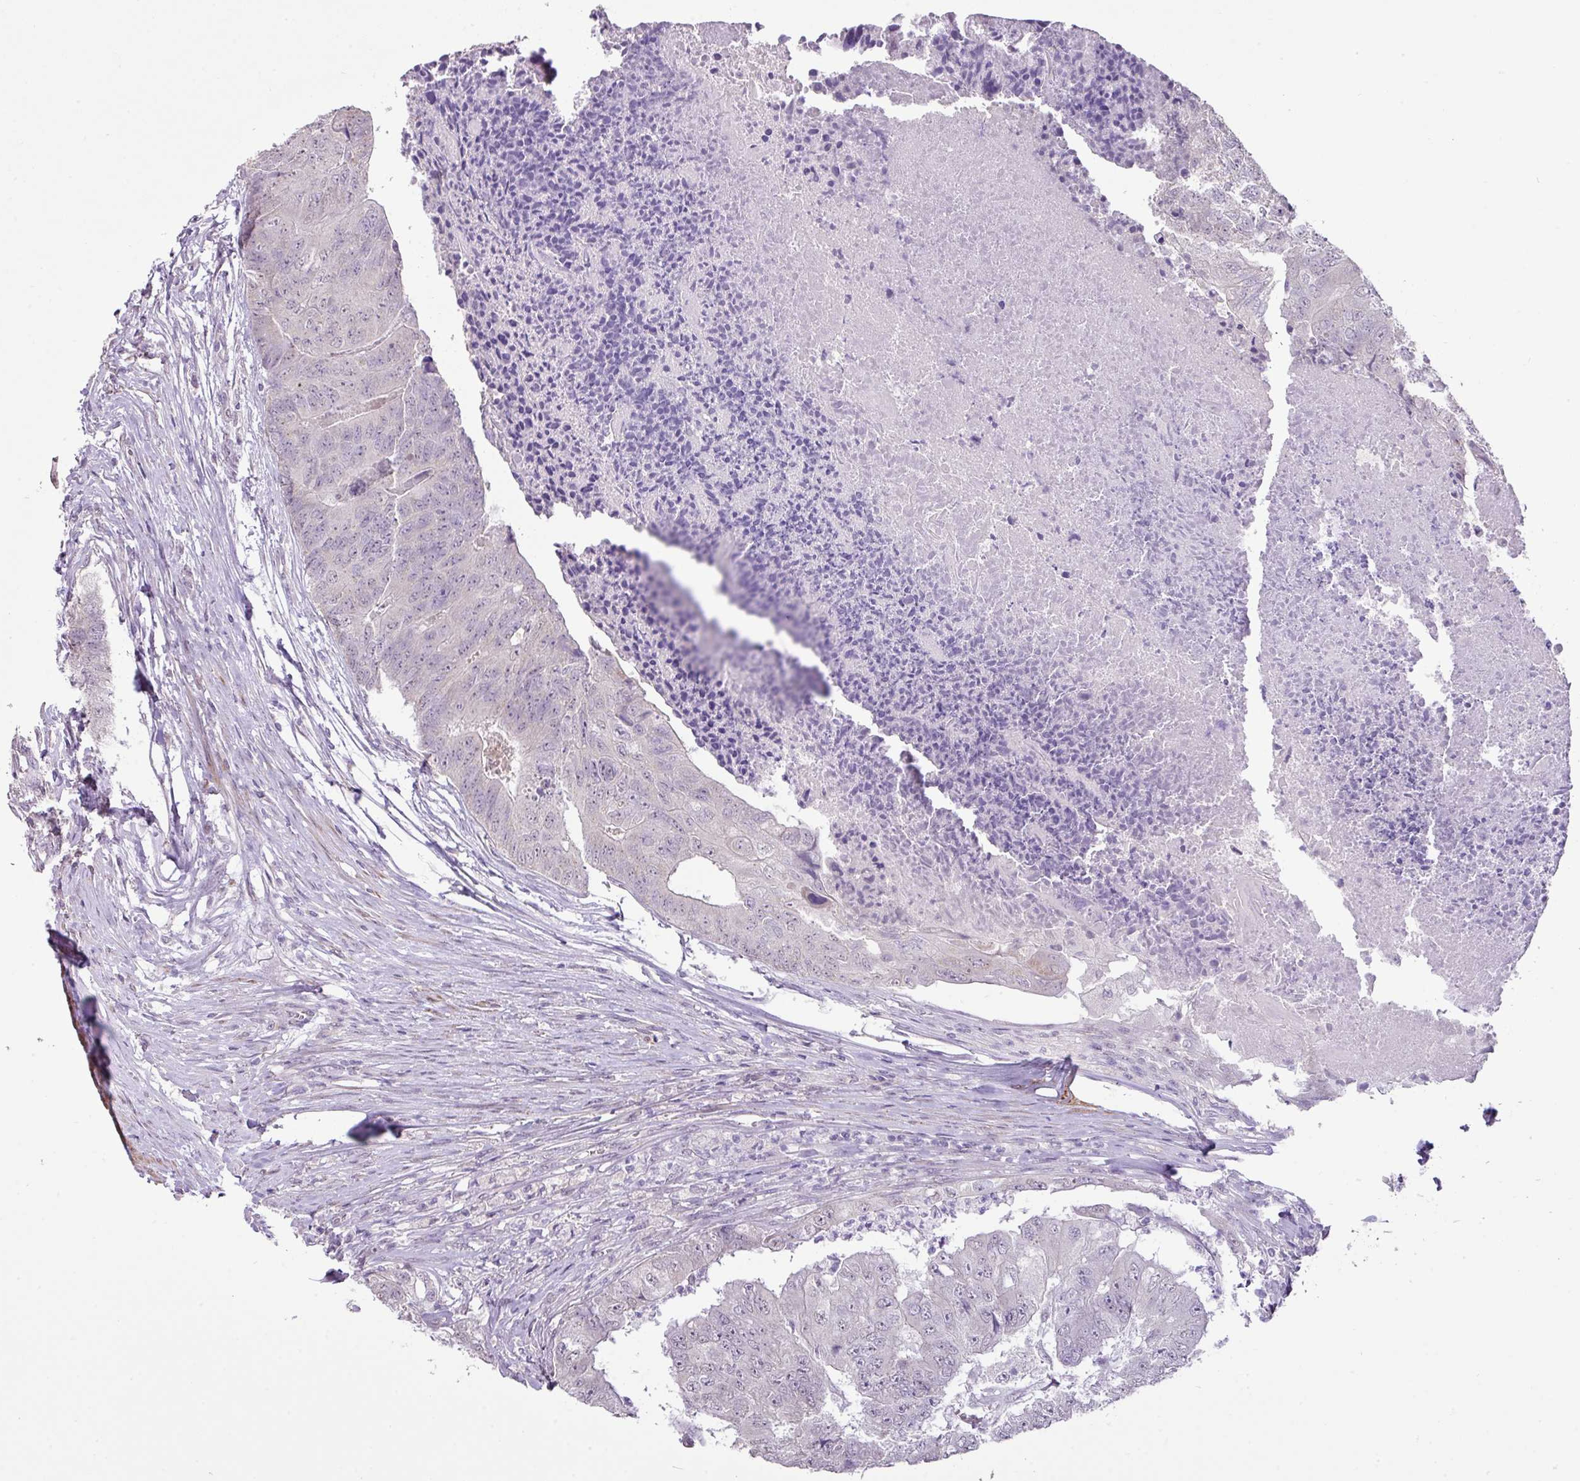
{"staining": {"intensity": "negative", "quantity": "none", "location": "none"}, "tissue": "colorectal cancer", "cell_type": "Tumor cells", "image_type": "cancer", "snomed": [{"axis": "morphology", "description": "Adenocarcinoma, NOS"}, {"axis": "topography", "description": "Colon"}], "caption": "Colorectal cancer was stained to show a protein in brown. There is no significant expression in tumor cells.", "gene": "DIP2A", "patient": {"sex": "female", "age": 67}}